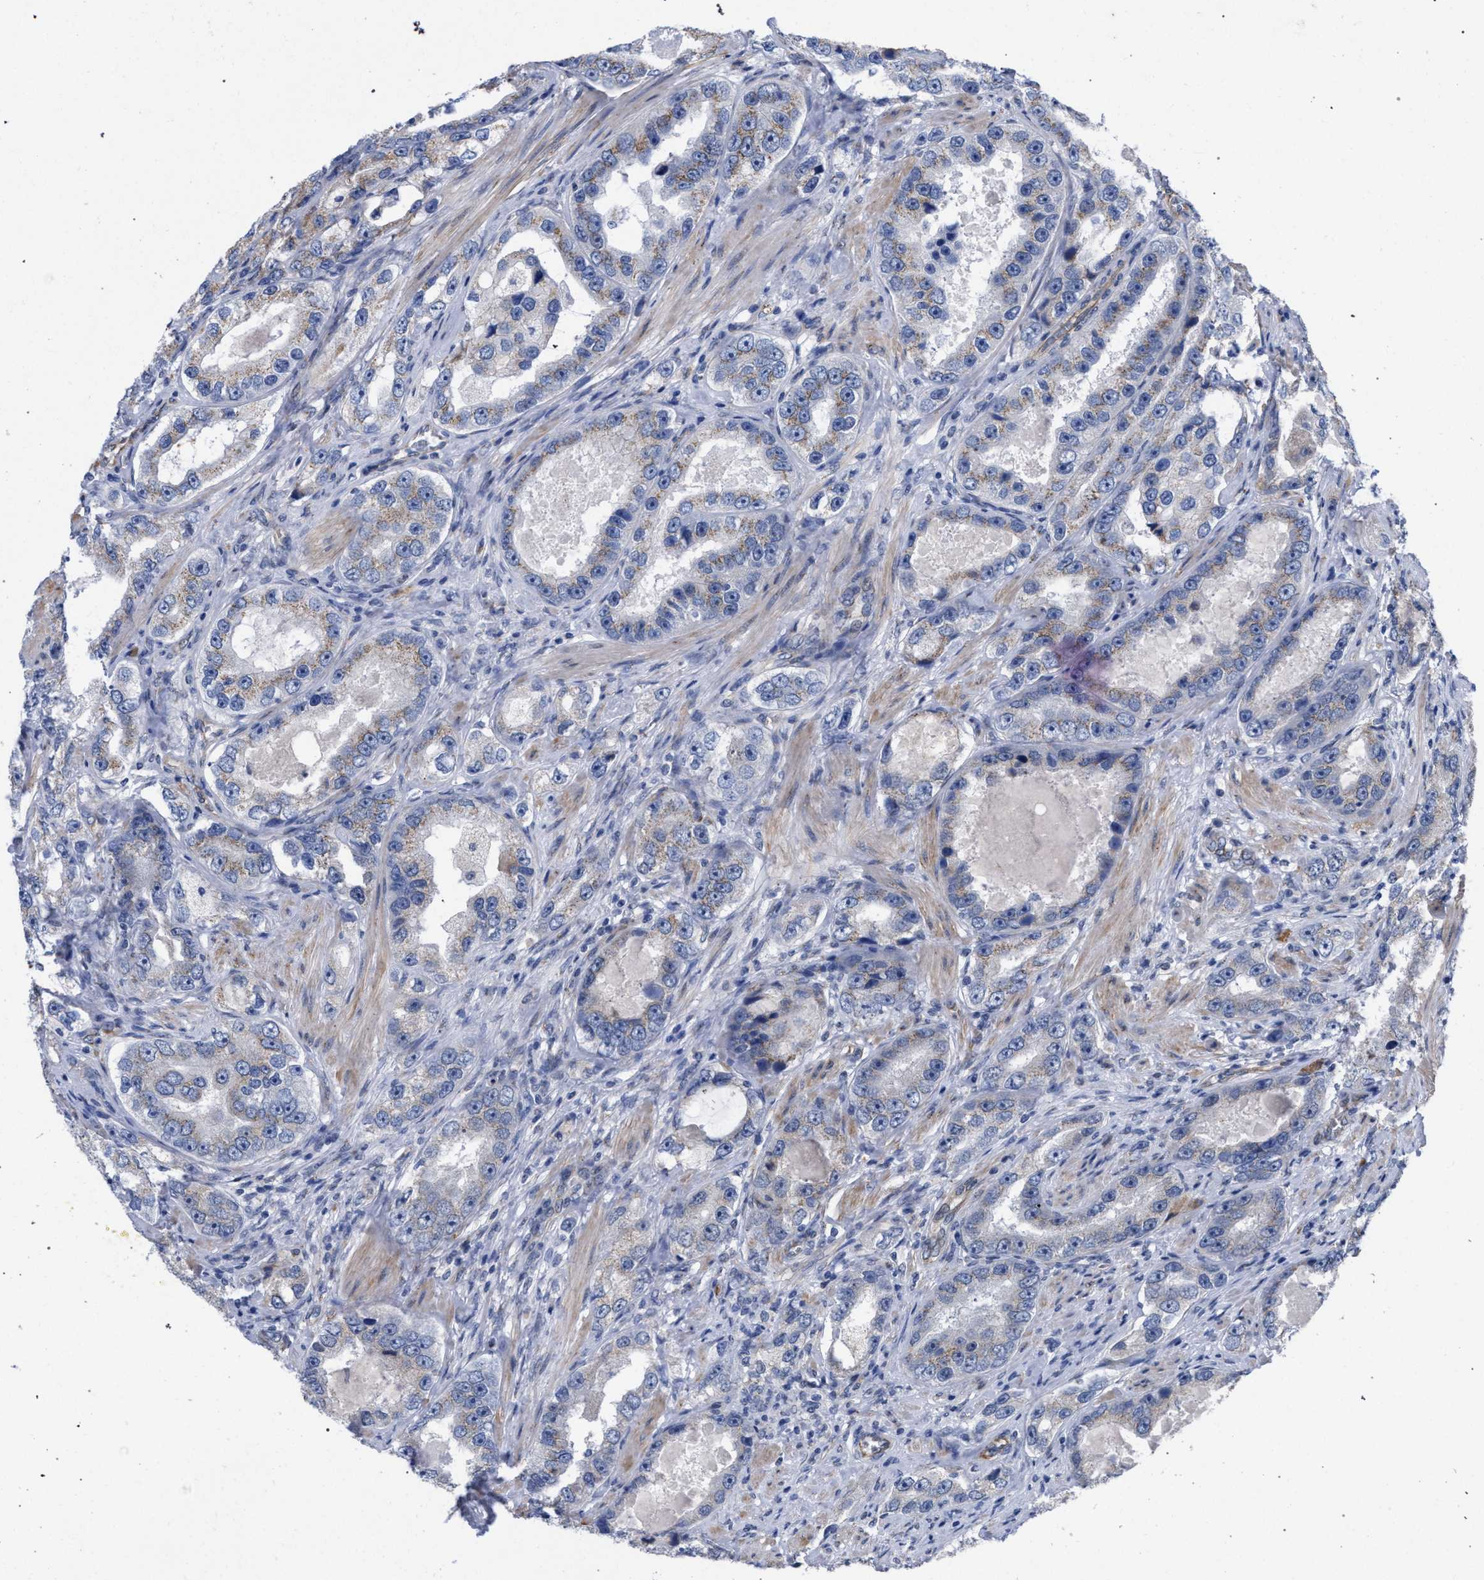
{"staining": {"intensity": "weak", "quantity": "25%-75%", "location": "cytoplasmic/membranous"}, "tissue": "prostate cancer", "cell_type": "Tumor cells", "image_type": "cancer", "snomed": [{"axis": "morphology", "description": "Adenocarcinoma, High grade"}, {"axis": "topography", "description": "Prostate"}], "caption": "Brown immunohistochemical staining in prostate cancer (high-grade adenocarcinoma) exhibits weak cytoplasmic/membranous staining in approximately 25%-75% of tumor cells.", "gene": "GOLGA2", "patient": {"sex": "male", "age": 63}}